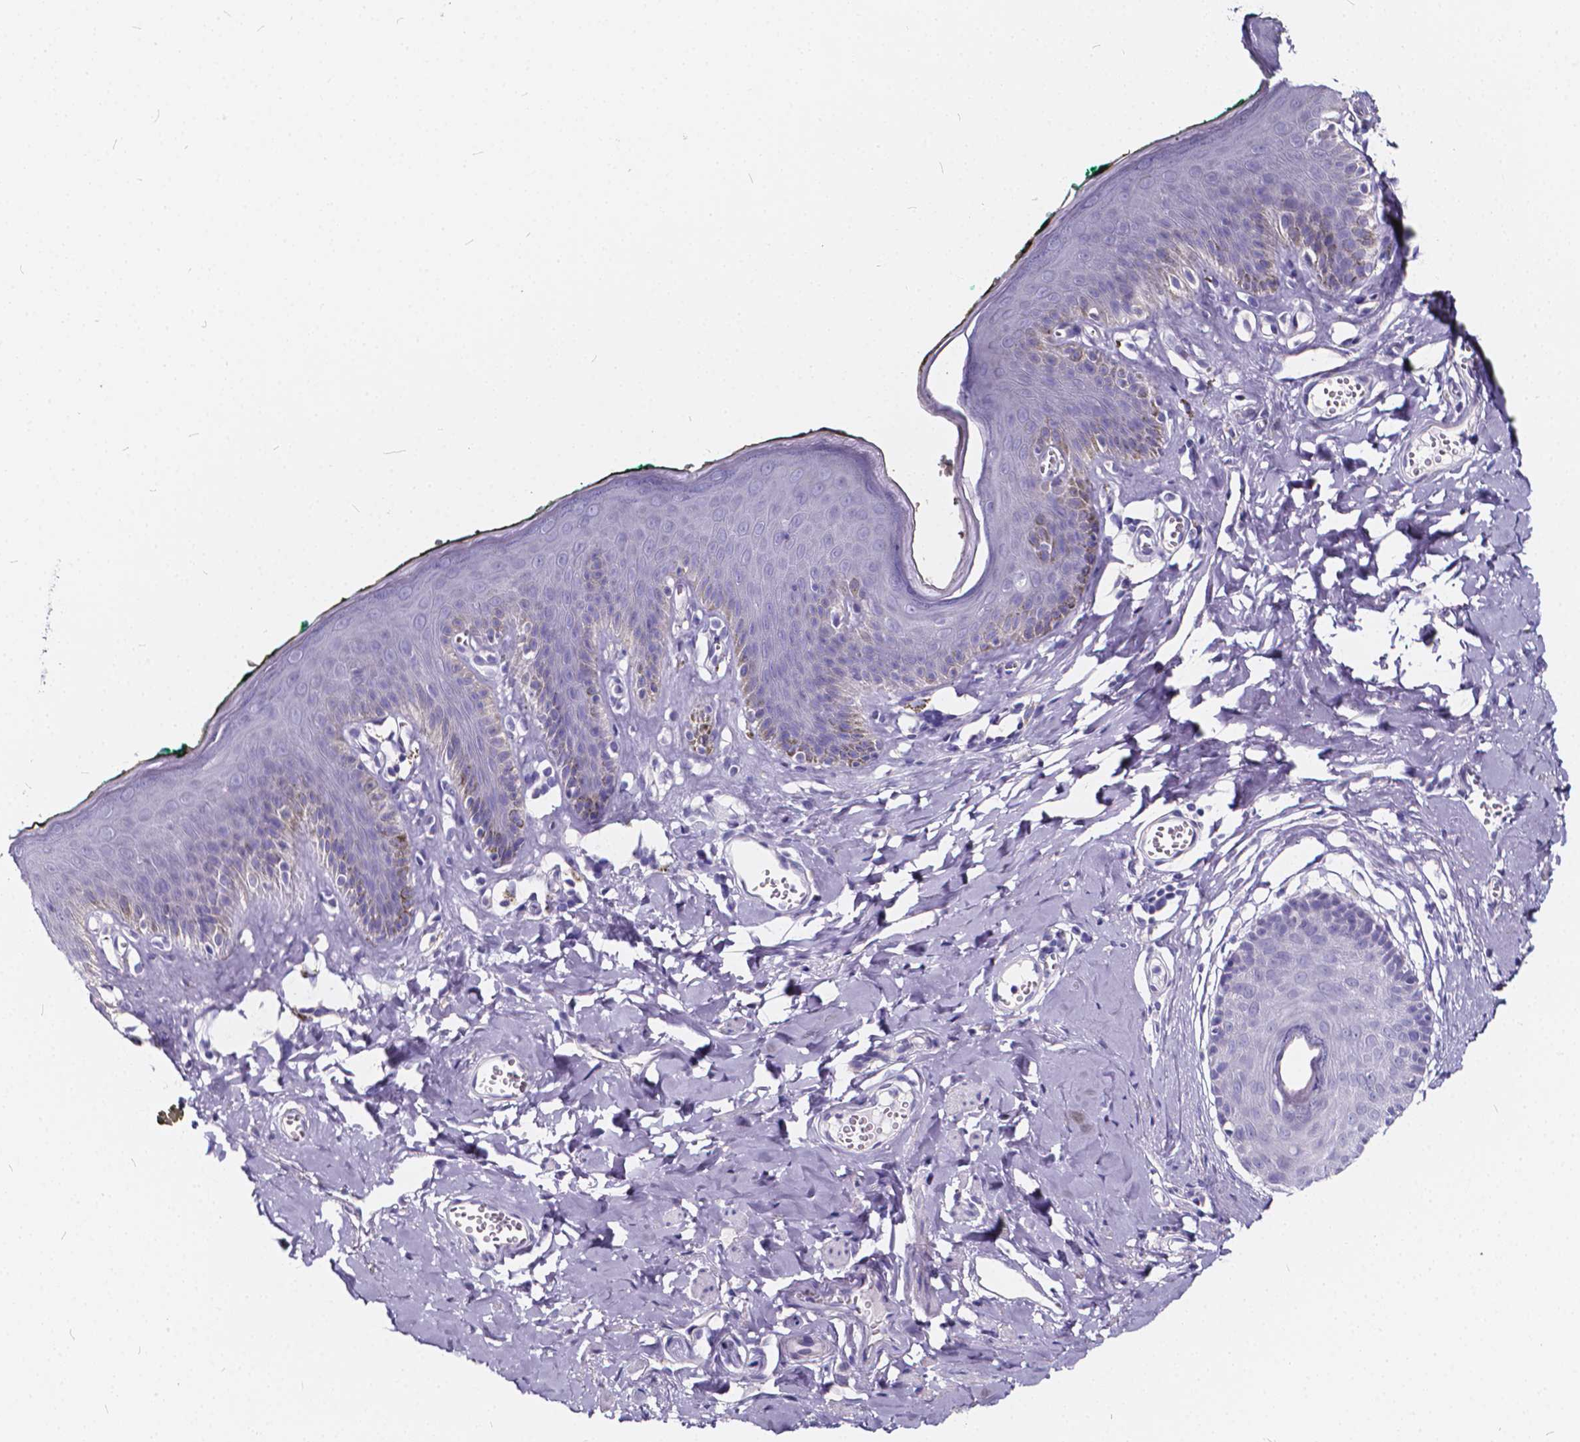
{"staining": {"intensity": "negative", "quantity": "none", "location": "none"}, "tissue": "skin", "cell_type": "Epidermal cells", "image_type": "normal", "snomed": [{"axis": "morphology", "description": "Normal tissue, NOS"}, {"axis": "topography", "description": "Vulva"}, {"axis": "topography", "description": "Peripheral nerve tissue"}], "caption": "Immunohistochemistry (IHC) micrograph of normal human skin stained for a protein (brown), which shows no expression in epidermal cells.", "gene": "SPEF2", "patient": {"sex": "female", "age": 66}}